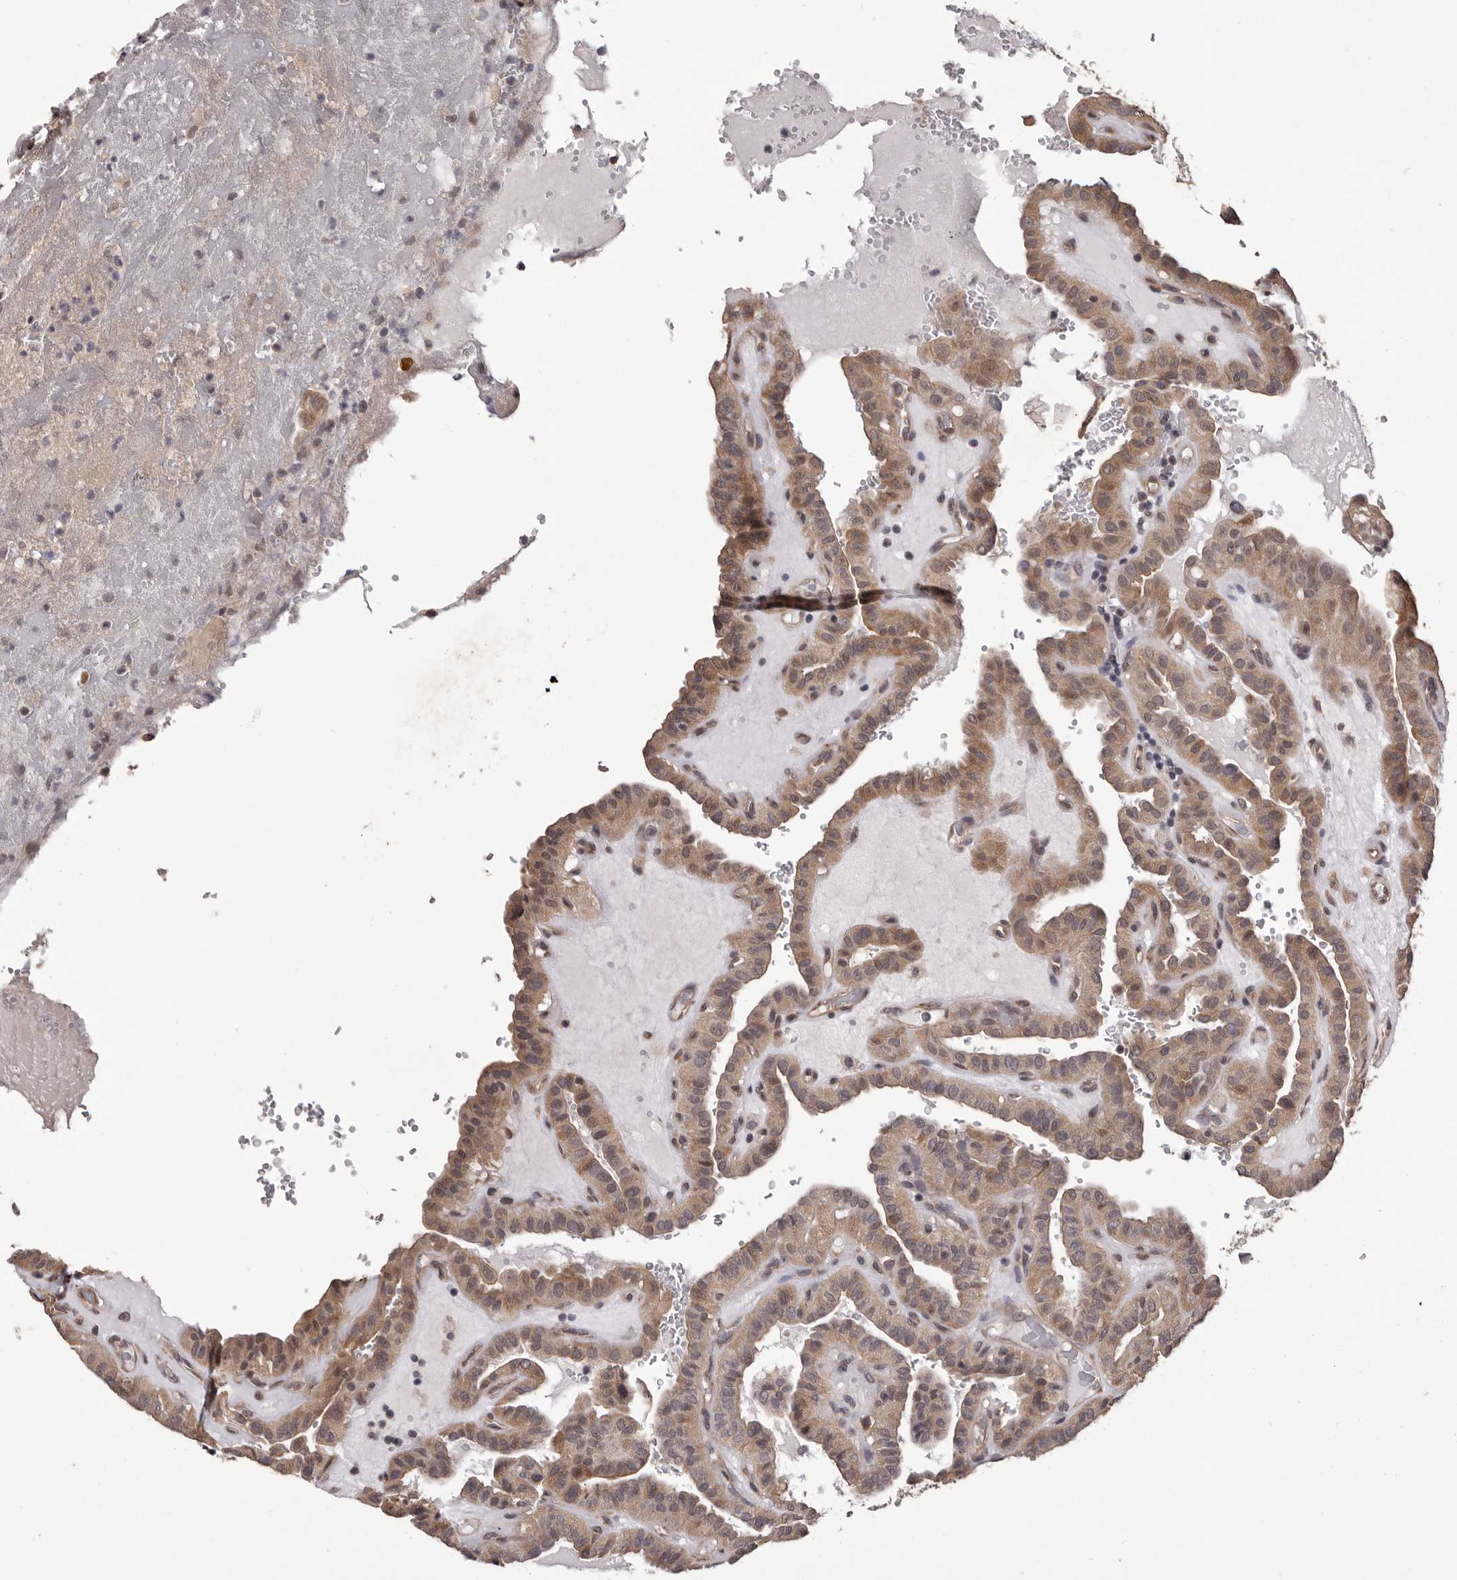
{"staining": {"intensity": "moderate", "quantity": ">75%", "location": "cytoplasmic/membranous"}, "tissue": "thyroid cancer", "cell_type": "Tumor cells", "image_type": "cancer", "snomed": [{"axis": "morphology", "description": "Papillary adenocarcinoma, NOS"}, {"axis": "topography", "description": "Thyroid gland"}], "caption": "Immunohistochemistry (IHC) micrograph of human thyroid cancer (papillary adenocarcinoma) stained for a protein (brown), which shows medium levels of moderate cytoplasmic/membranous staining in approximately >75% of tumor cells.", "gene": "CELF3", "patient": {"sex": "male", "age": 77}}